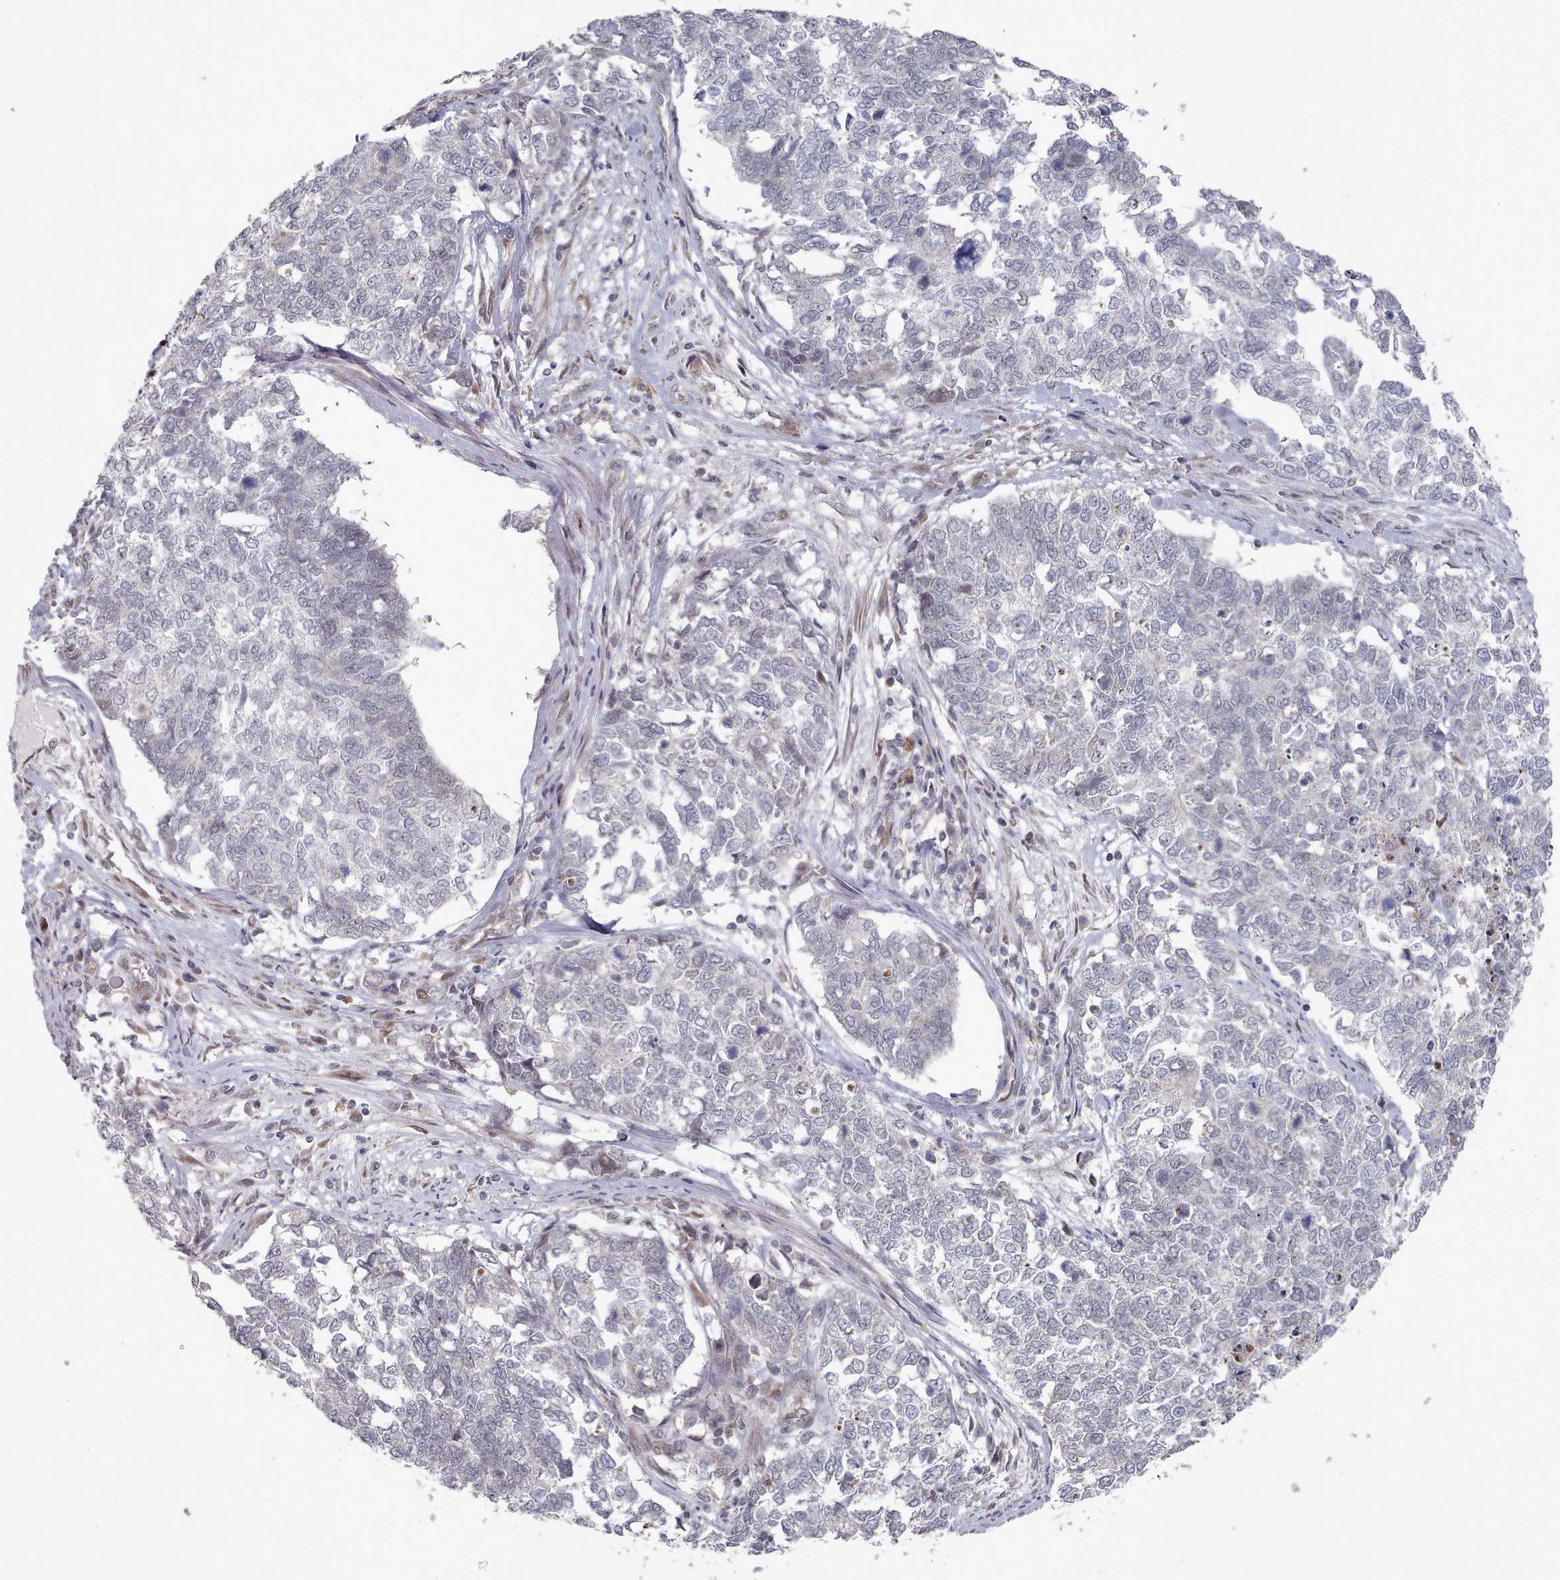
{"staining": {"intensity": "negative", "quantity": "none", "location": "none"}, "tissue": "cervical cancer", "cell_type": "Tumor cells", "image_type": "cancer", "snomed": [{"axis": "morphology", "description": "Squamous cell carcinoma, NOS"}, {"axis": "topography", "description": "Cervix"}], "caption": "A histopathology image of human squamous cell carcinoma (cervical) is negative for staining in tumor cells.", "gene": "CPSF4", "patient": {"sex": "female", "age": 63}}